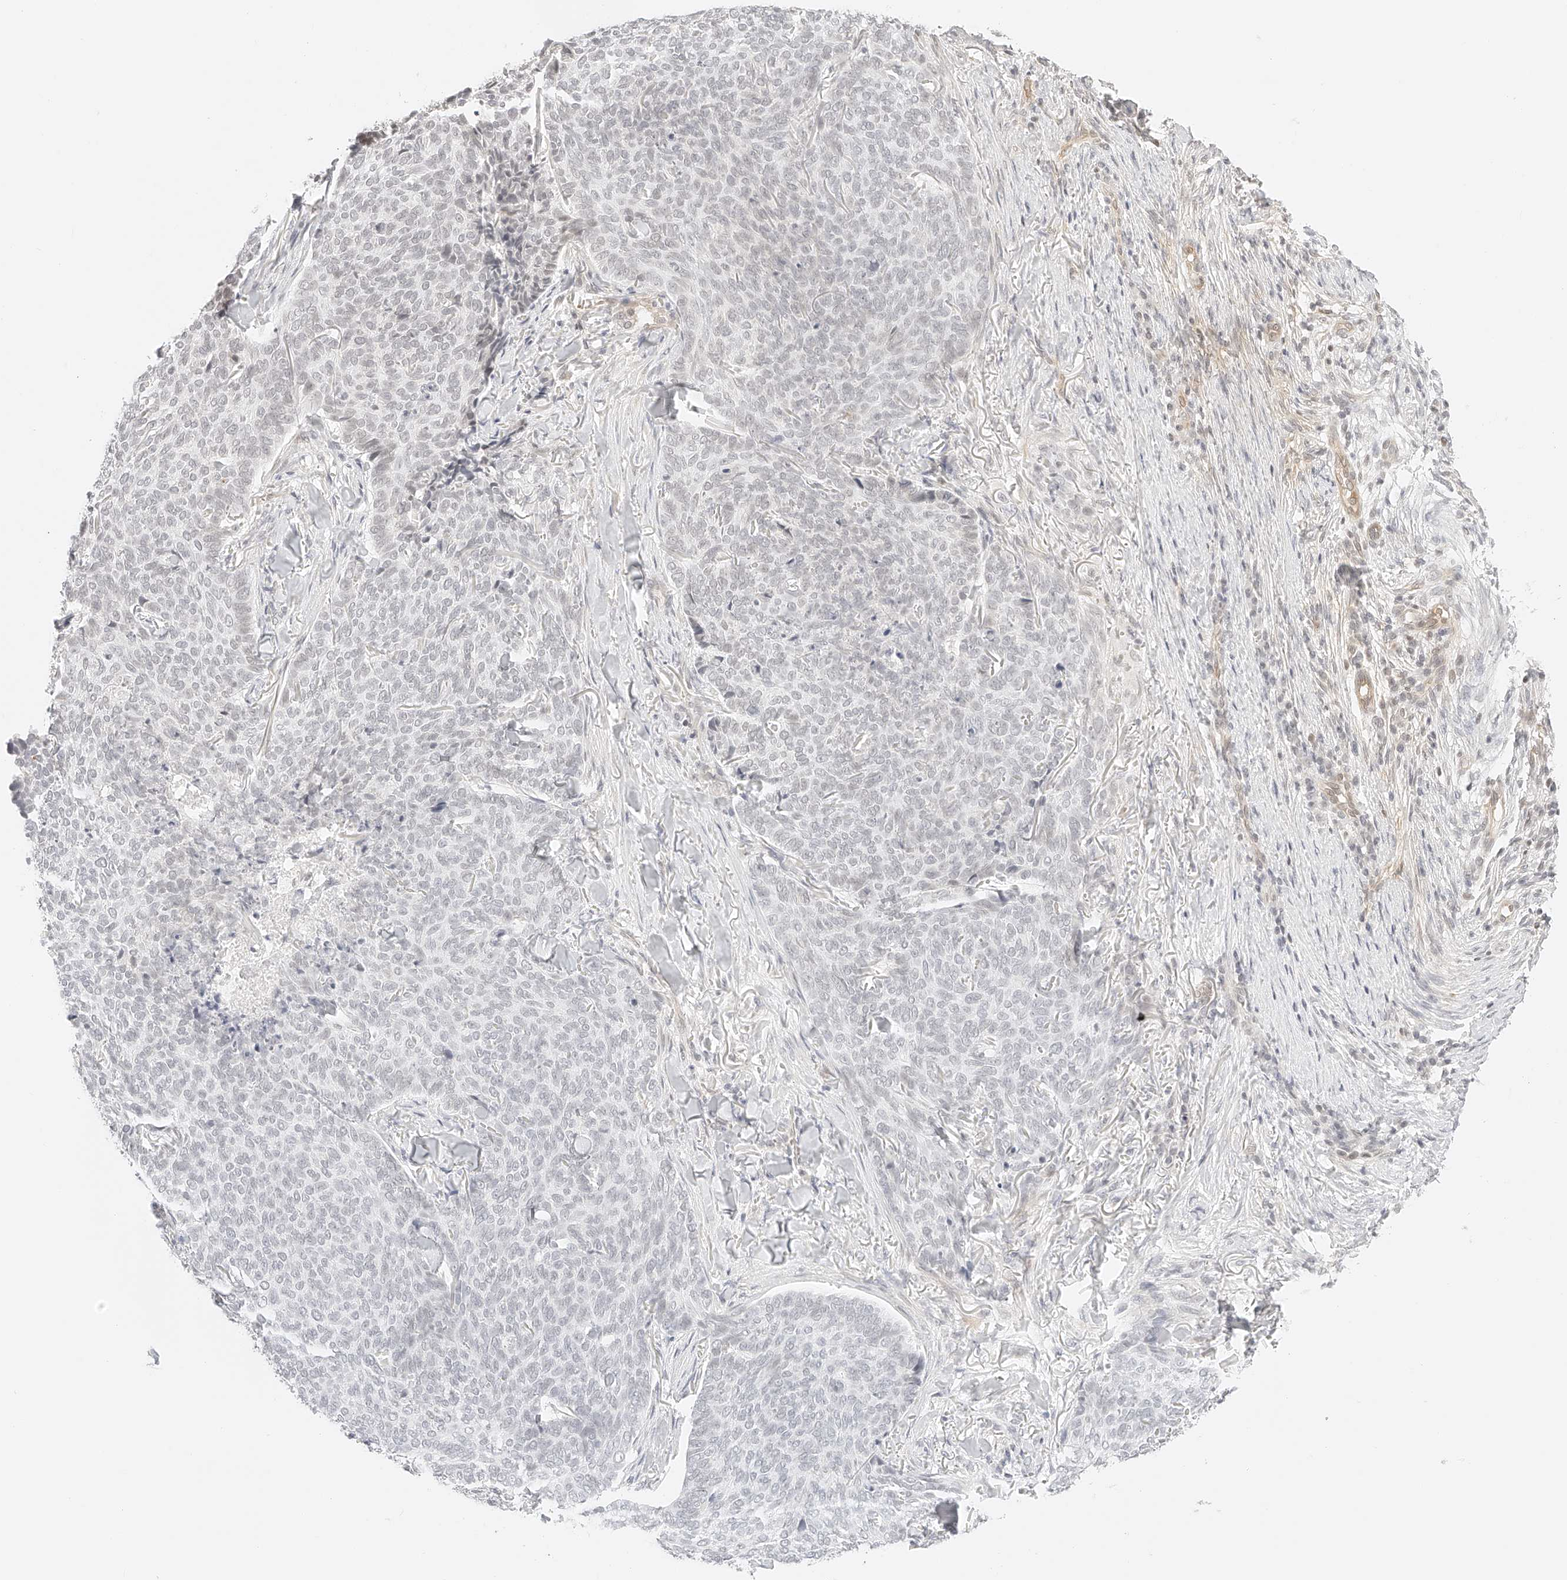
{"staining": {"intensity": "negative", "quantity": "none", "location": "none"}, "tissue": "skin cancer", "cell_type": "Tumor cells", "image_type": "cancer", "snomed": [{"axis": "morphology", "description": "Normal tissue, NOS"}, {"axis": "morphology", "description": "Basal cell carcinoma"}, {"axis": "topography", "description": "Skin"}], "caption": "An IHC histopathology image of skin basal cell carcinoma is shown. There is no staining in tumor cells of skin basal cell carcinoma.", "gene": "ZFP69", "patient": {"sex": "male", "age": 50}}